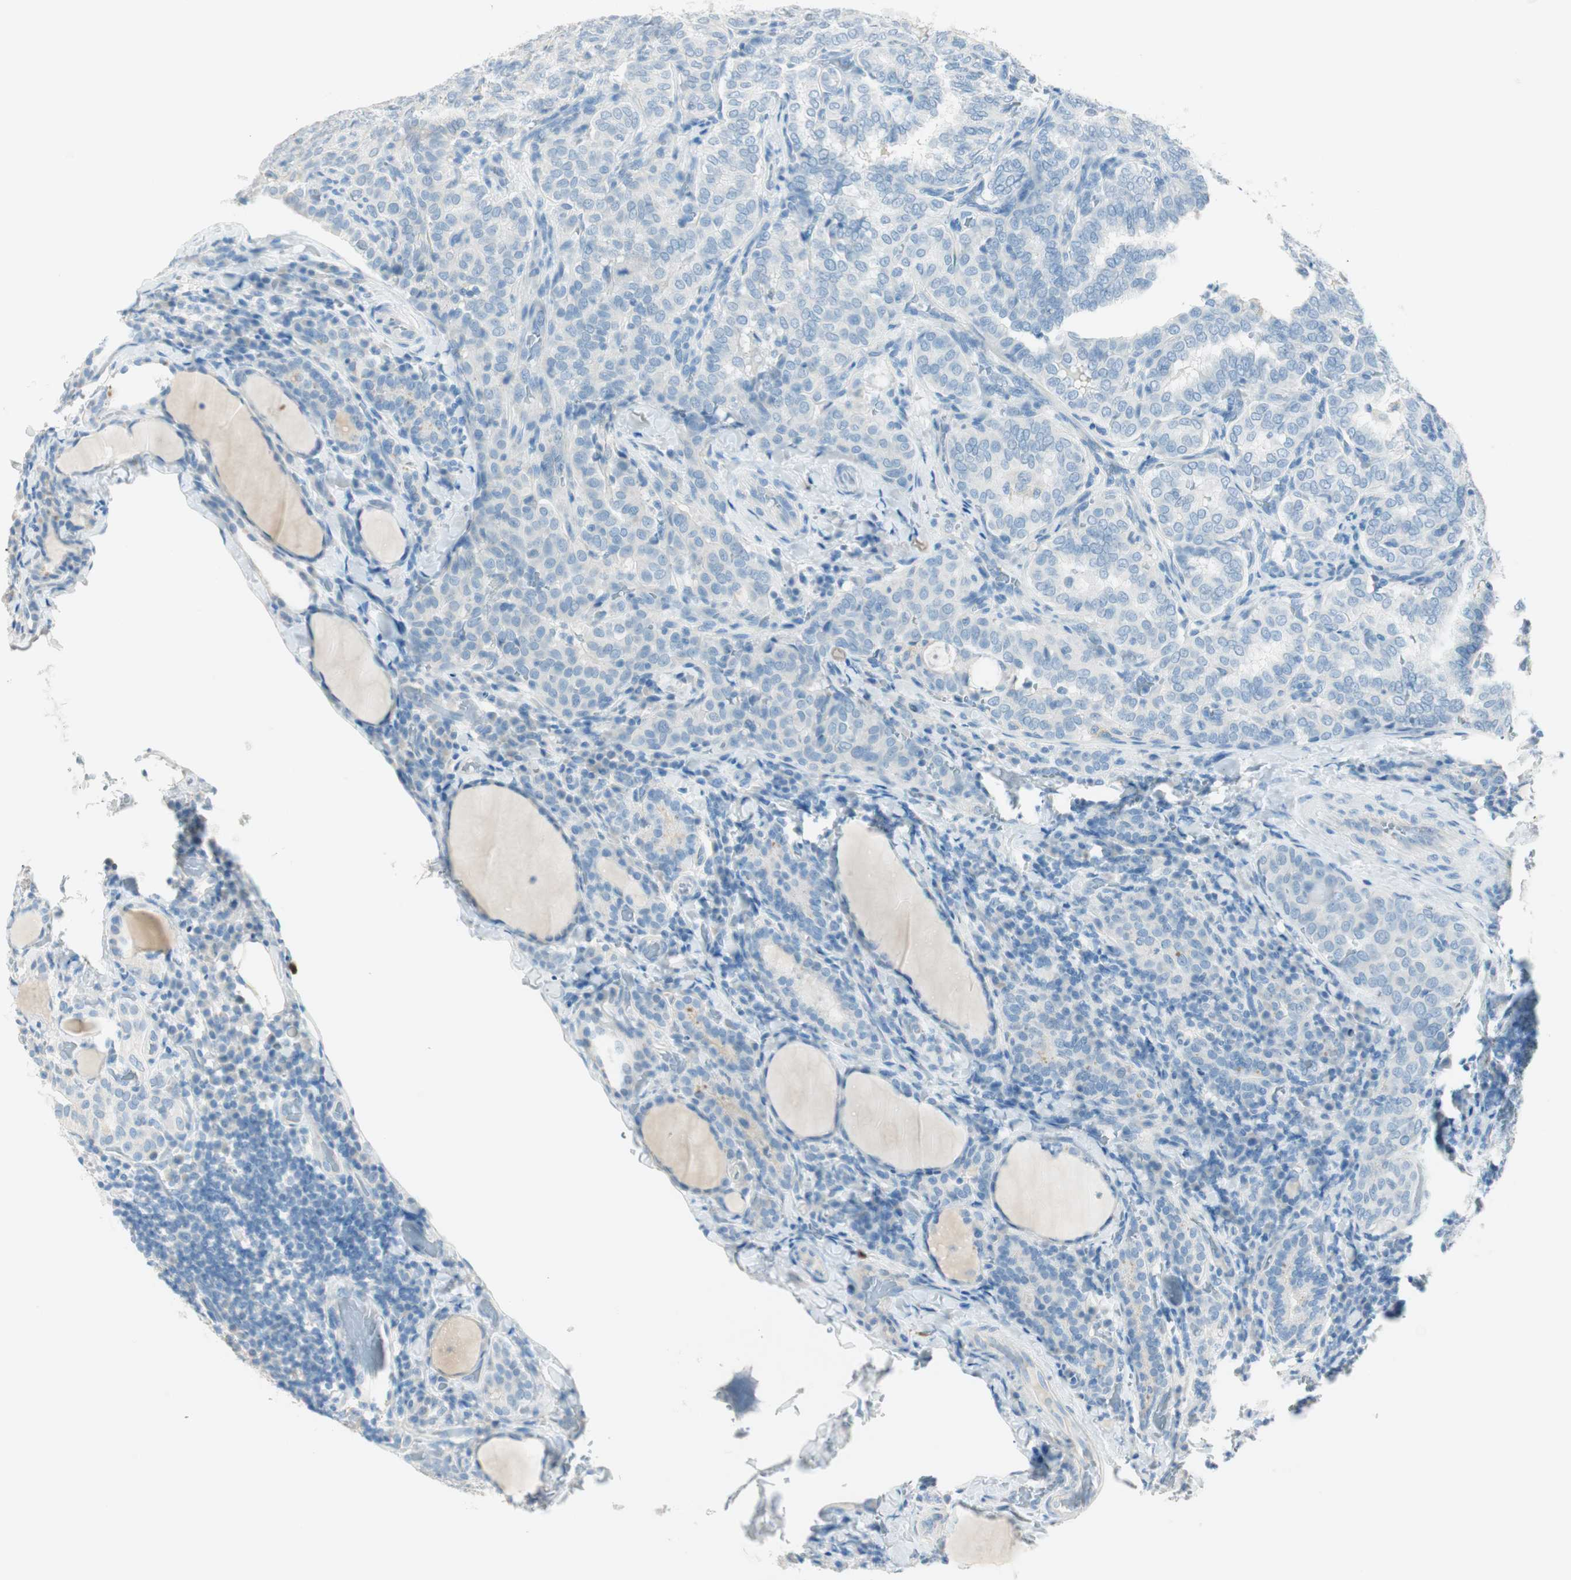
{"staining": {"intensity": "negative", "quantity": "none", "location": "none"}, "tissue": "thyroid cancer", "cell_type": "Tumor cells", "image_type": "cancer", "snomed": [{"axis": "morphology", "description": "Normal tissue, NOS"}, {"axis": "morphology", "description": "Papillary adenocarcinoma, NOS"}, {"axis": "topography", "description": "Thyroid gland"}], "caption": "This is a micrograph of immunohistochemistry staining of papillary adenocarcinoma (thyroid), which shows no positivity in tumor cells. The staining is performed using DAB (3,3'-diaminobenzidine) brown chromogen with nuclei counter-stained in using hematoxylin.", "gene": "HPGD", "patient": {"sex": "female", "age": 30}}